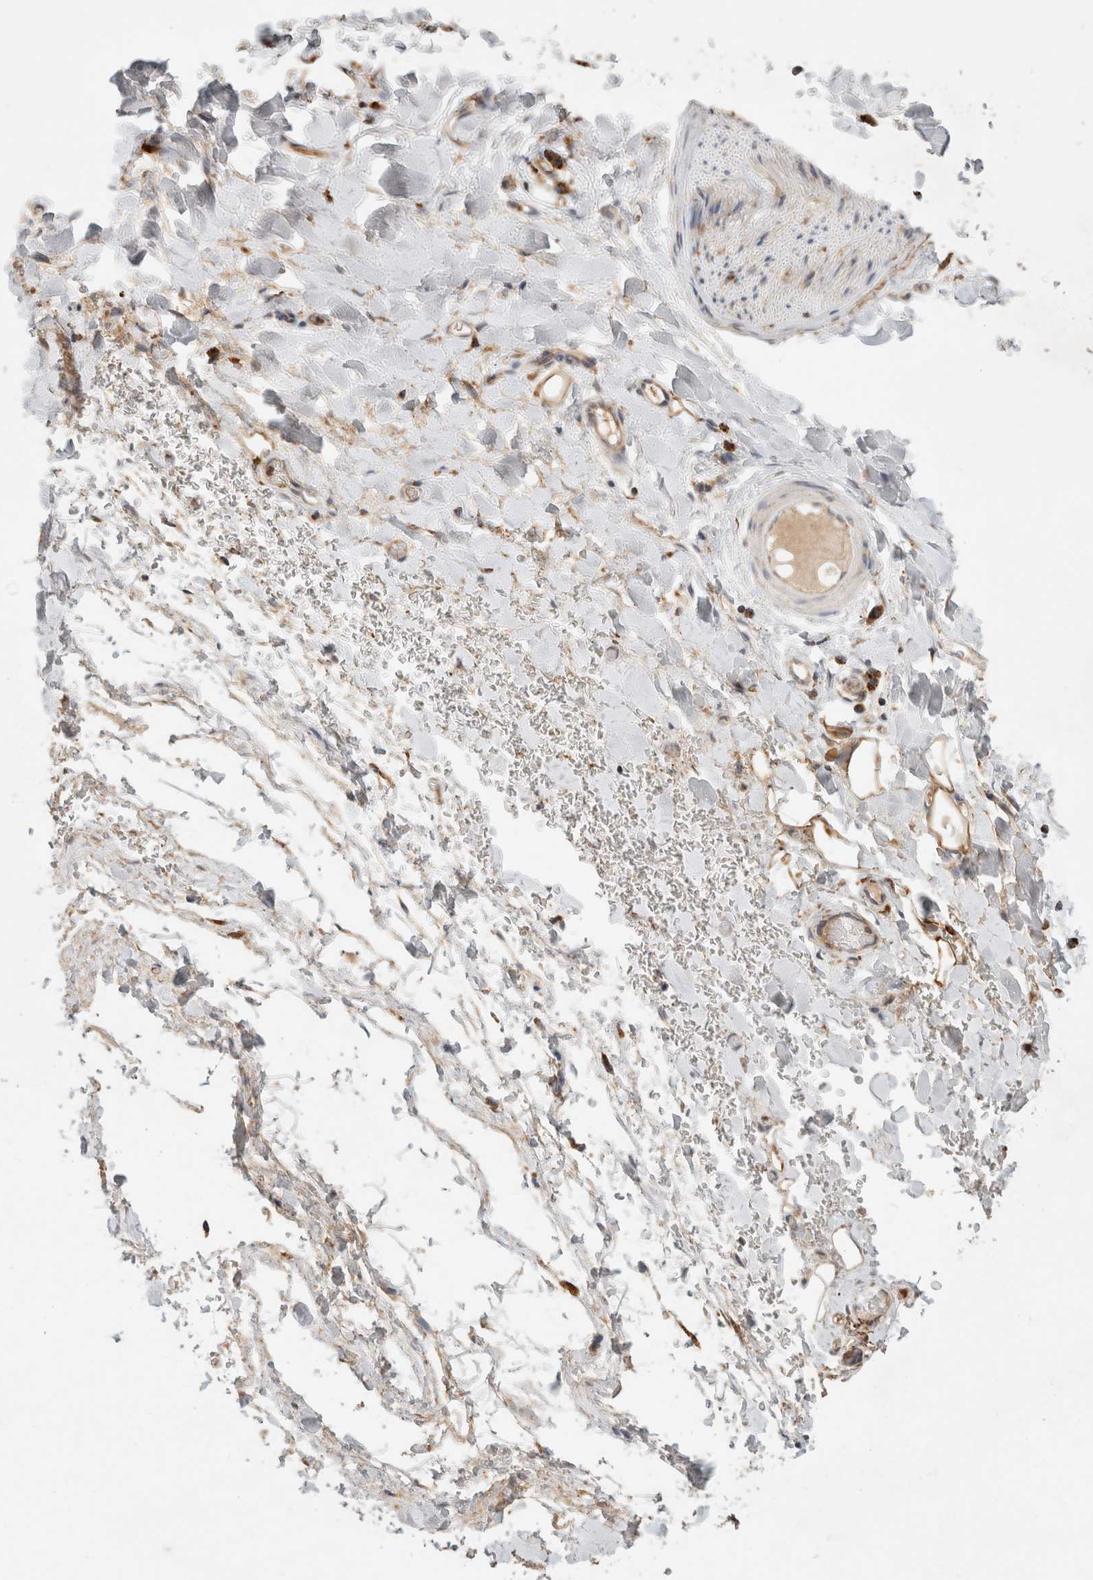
{"staining": {"intensity": "moderate", "quantity": "25%-75%", "location": "cytoplasmic/membranous"}, "tissue": "adipose tissue", "cell_type": "Adipocytes", "image_type": "normal", "snomed": [{"axis": "morphology", "description": "Normal tissue, NOS"}, {"axis": "morphology", "description": "Adenocarcinoma, NOS"}, {"axis": "topography", "description": "Esophagus"}], "caption": "High-power microscopy captured an IHC photomicrograph of unremarkable adipose tissue, revealing moderate cytoplasmic/membranous positivity in about 25%-75% of adipocytes. (DAB (3,3'-diaminobenzidine) = brown stain, brightfield microscopy at high magnification).", "gene": "HROB", "patient": {"sex": "male", "age": 62}}